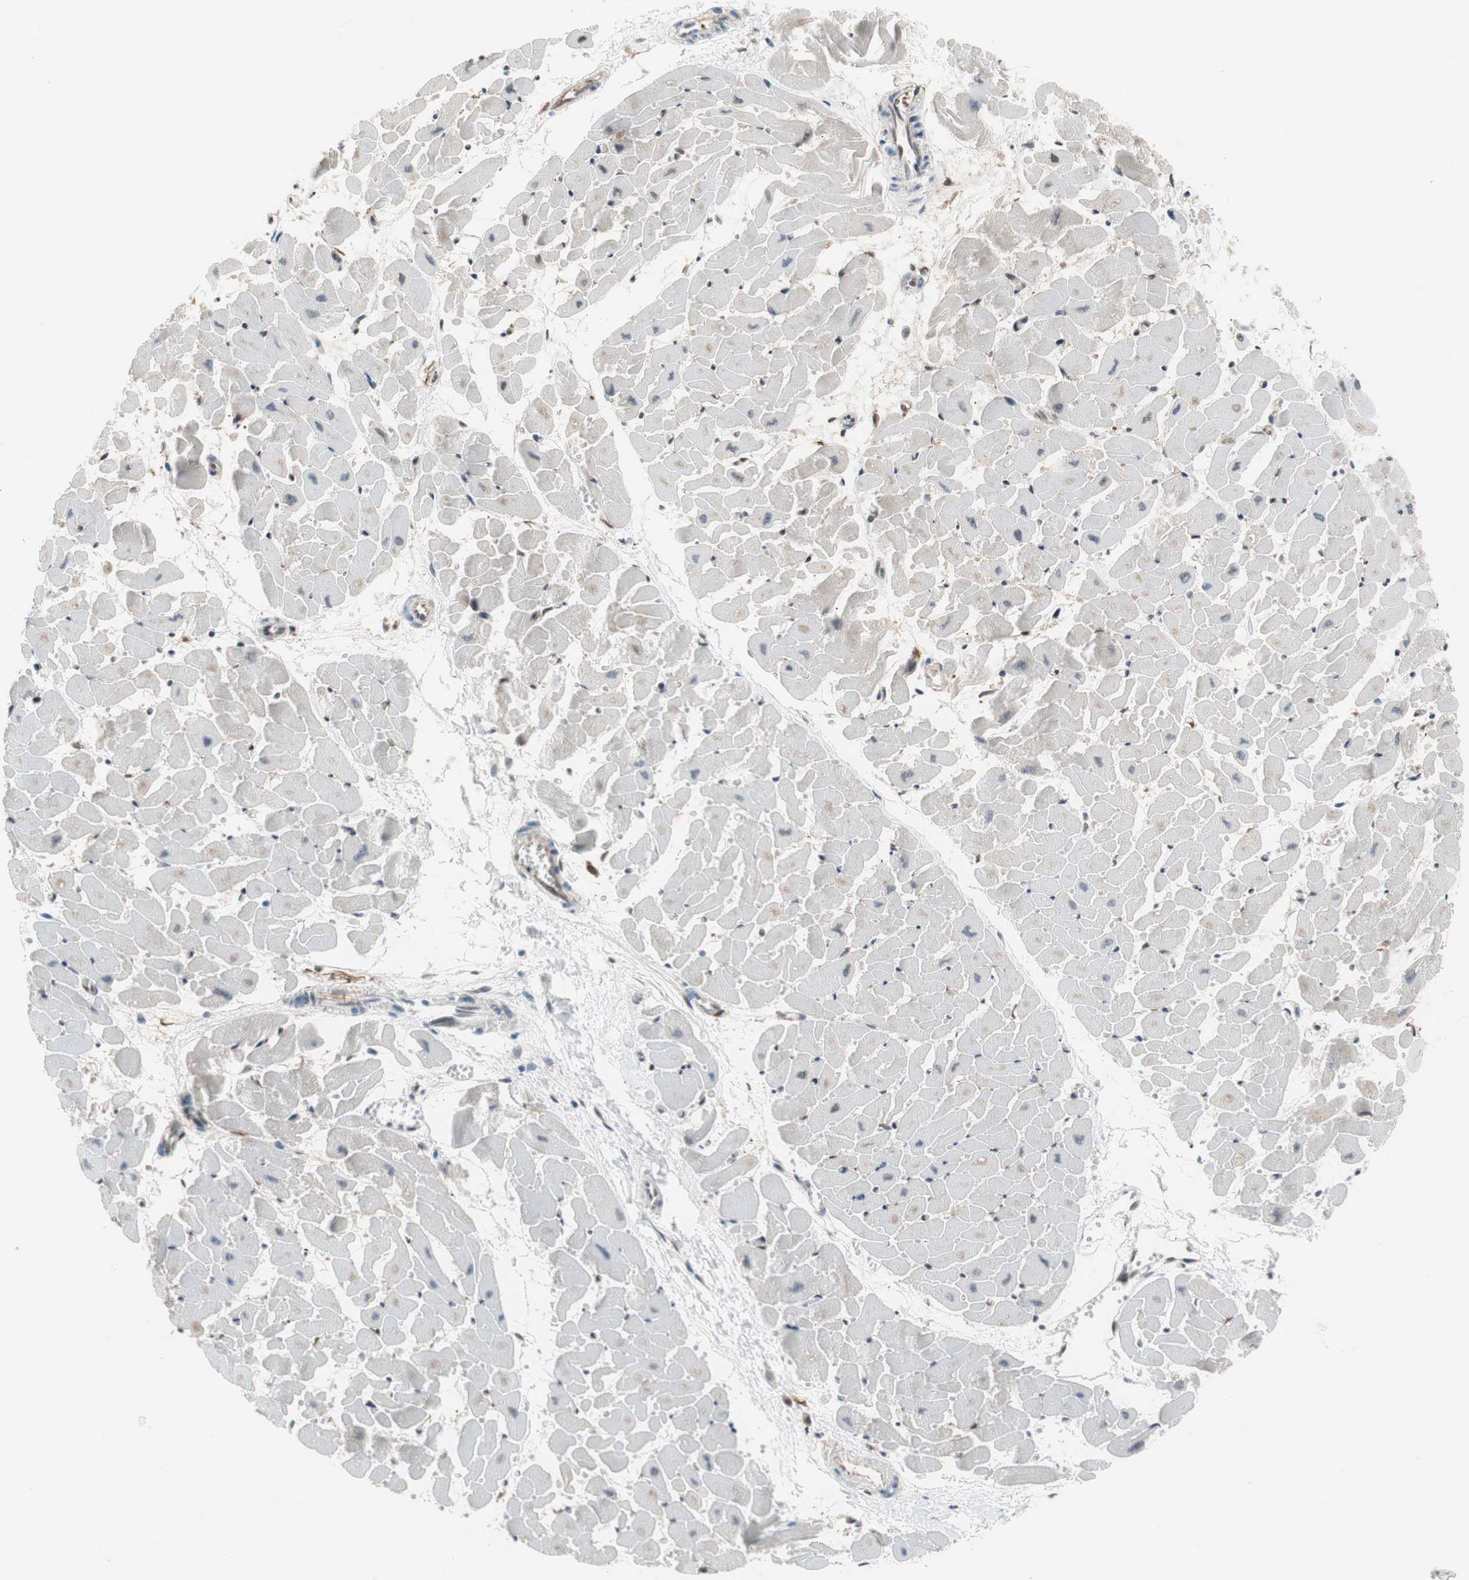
{"staining": {"intensity": "weak", "quantity": "25%-75%", "location": "nuclear"}, "tissue": "heart muscle", "cell_type": "Cardiomyocytes", "image_type": "normal", "snomed": [{"axis": "morphology", "description": "Normal tissue, NOS"}, {"axis": "topography", "description": "Heart"}], "caption": "Protein analysis of unremarkable heart muscle displays weak nuclear expression in about 25%-75% of cardiomyocytes. (Stains: DAB in brown, nuclei in blue, Microscopy: brightfield microscopy at high magnification).", "gene": "ZNF512B", "patient": {"sex": "female", "age": 19}}